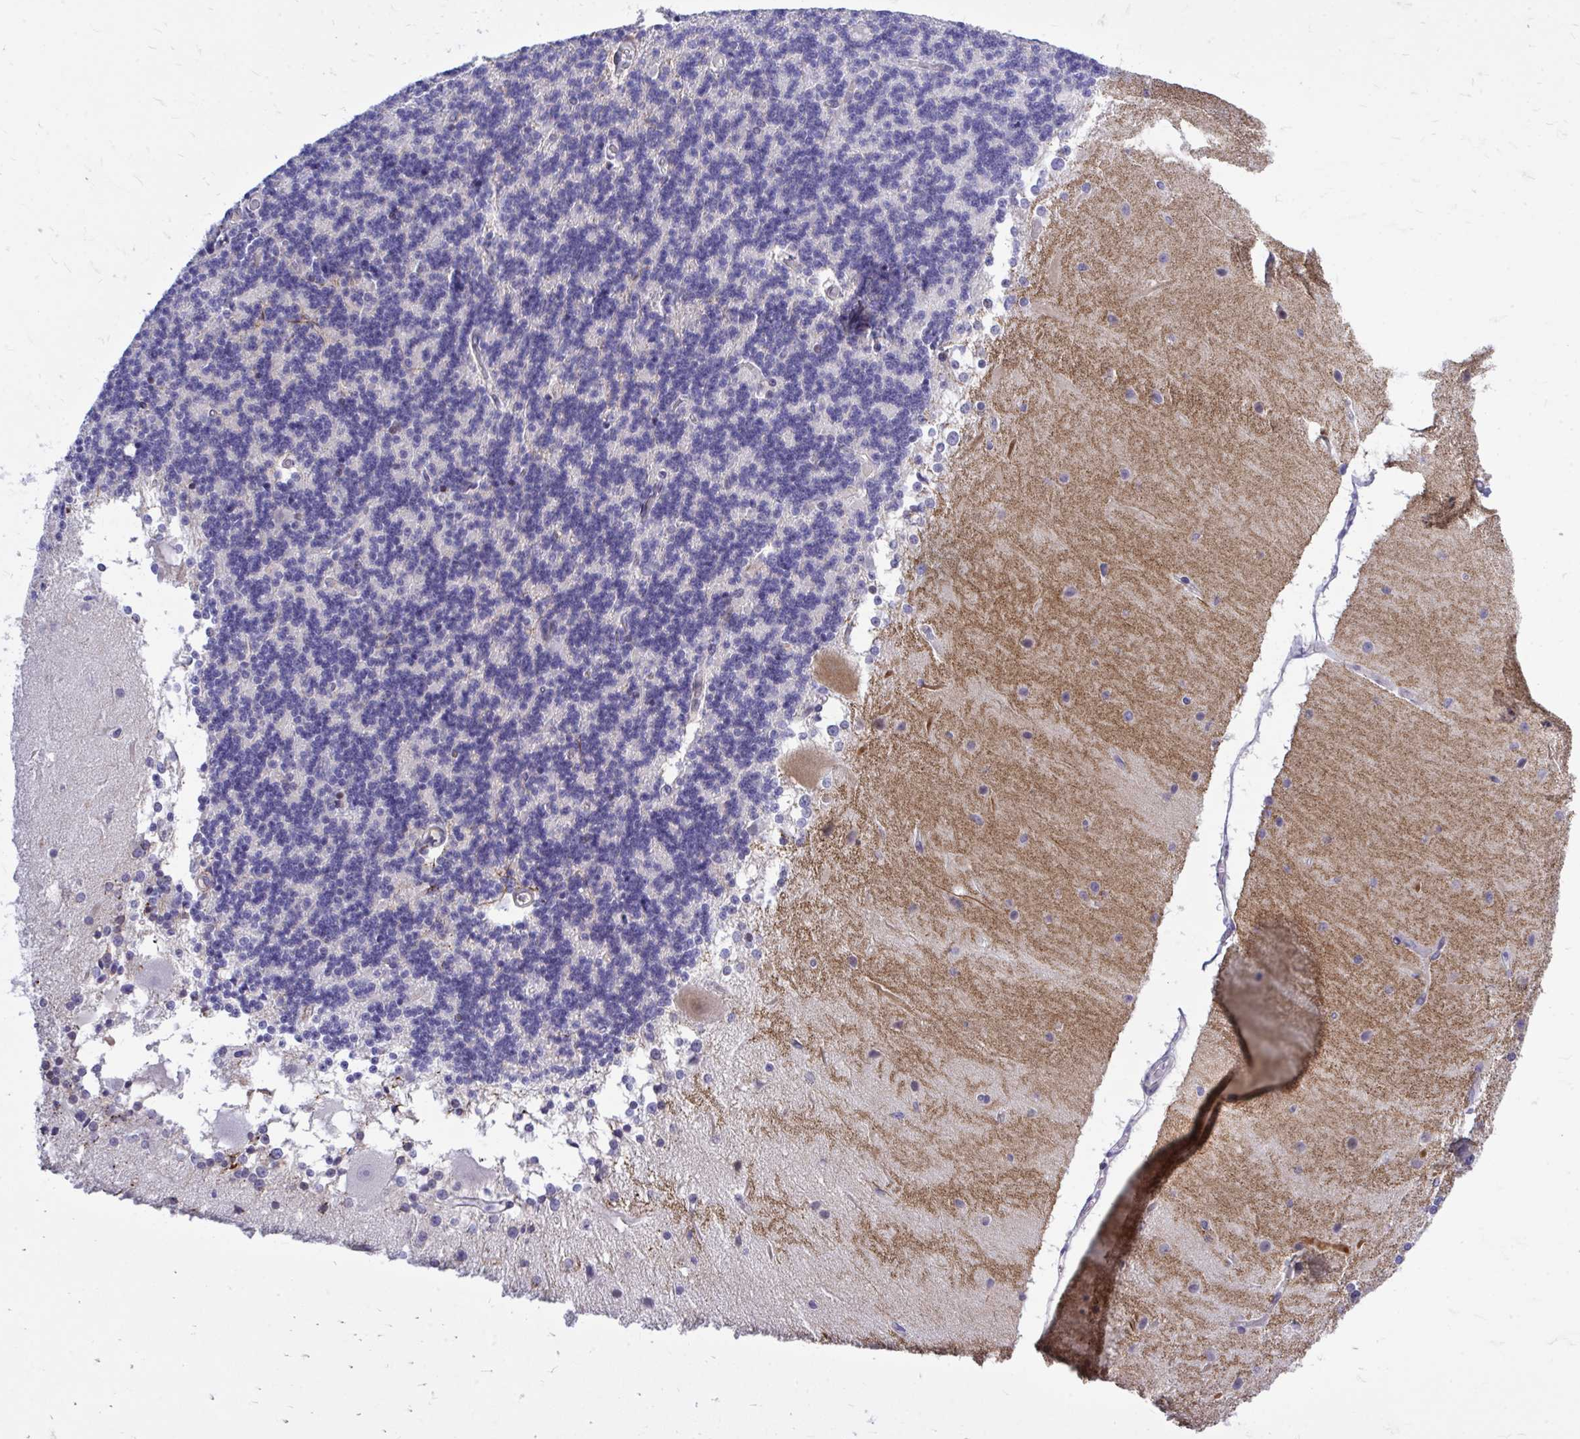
{"staining": {"intensity": "negative", "quantity": "none", "location": "none"}, "tissue": "cerebellum", "cell_type": "Cells in granular layer", "image_type": "normal", "snomed": [{"axis": "morphology", "description": "Normal tissue, NOS"}, {"axis": "topography", "description": "Cerebellum"}], "caption": "Cells in granular layer show no significant staining in normal cerebellum. (Brightfield microscopy of DAB immunohistochemistry at high magnification).", "gene": "ZBTB25", "patient": {"sex": "female", "age": 54}}